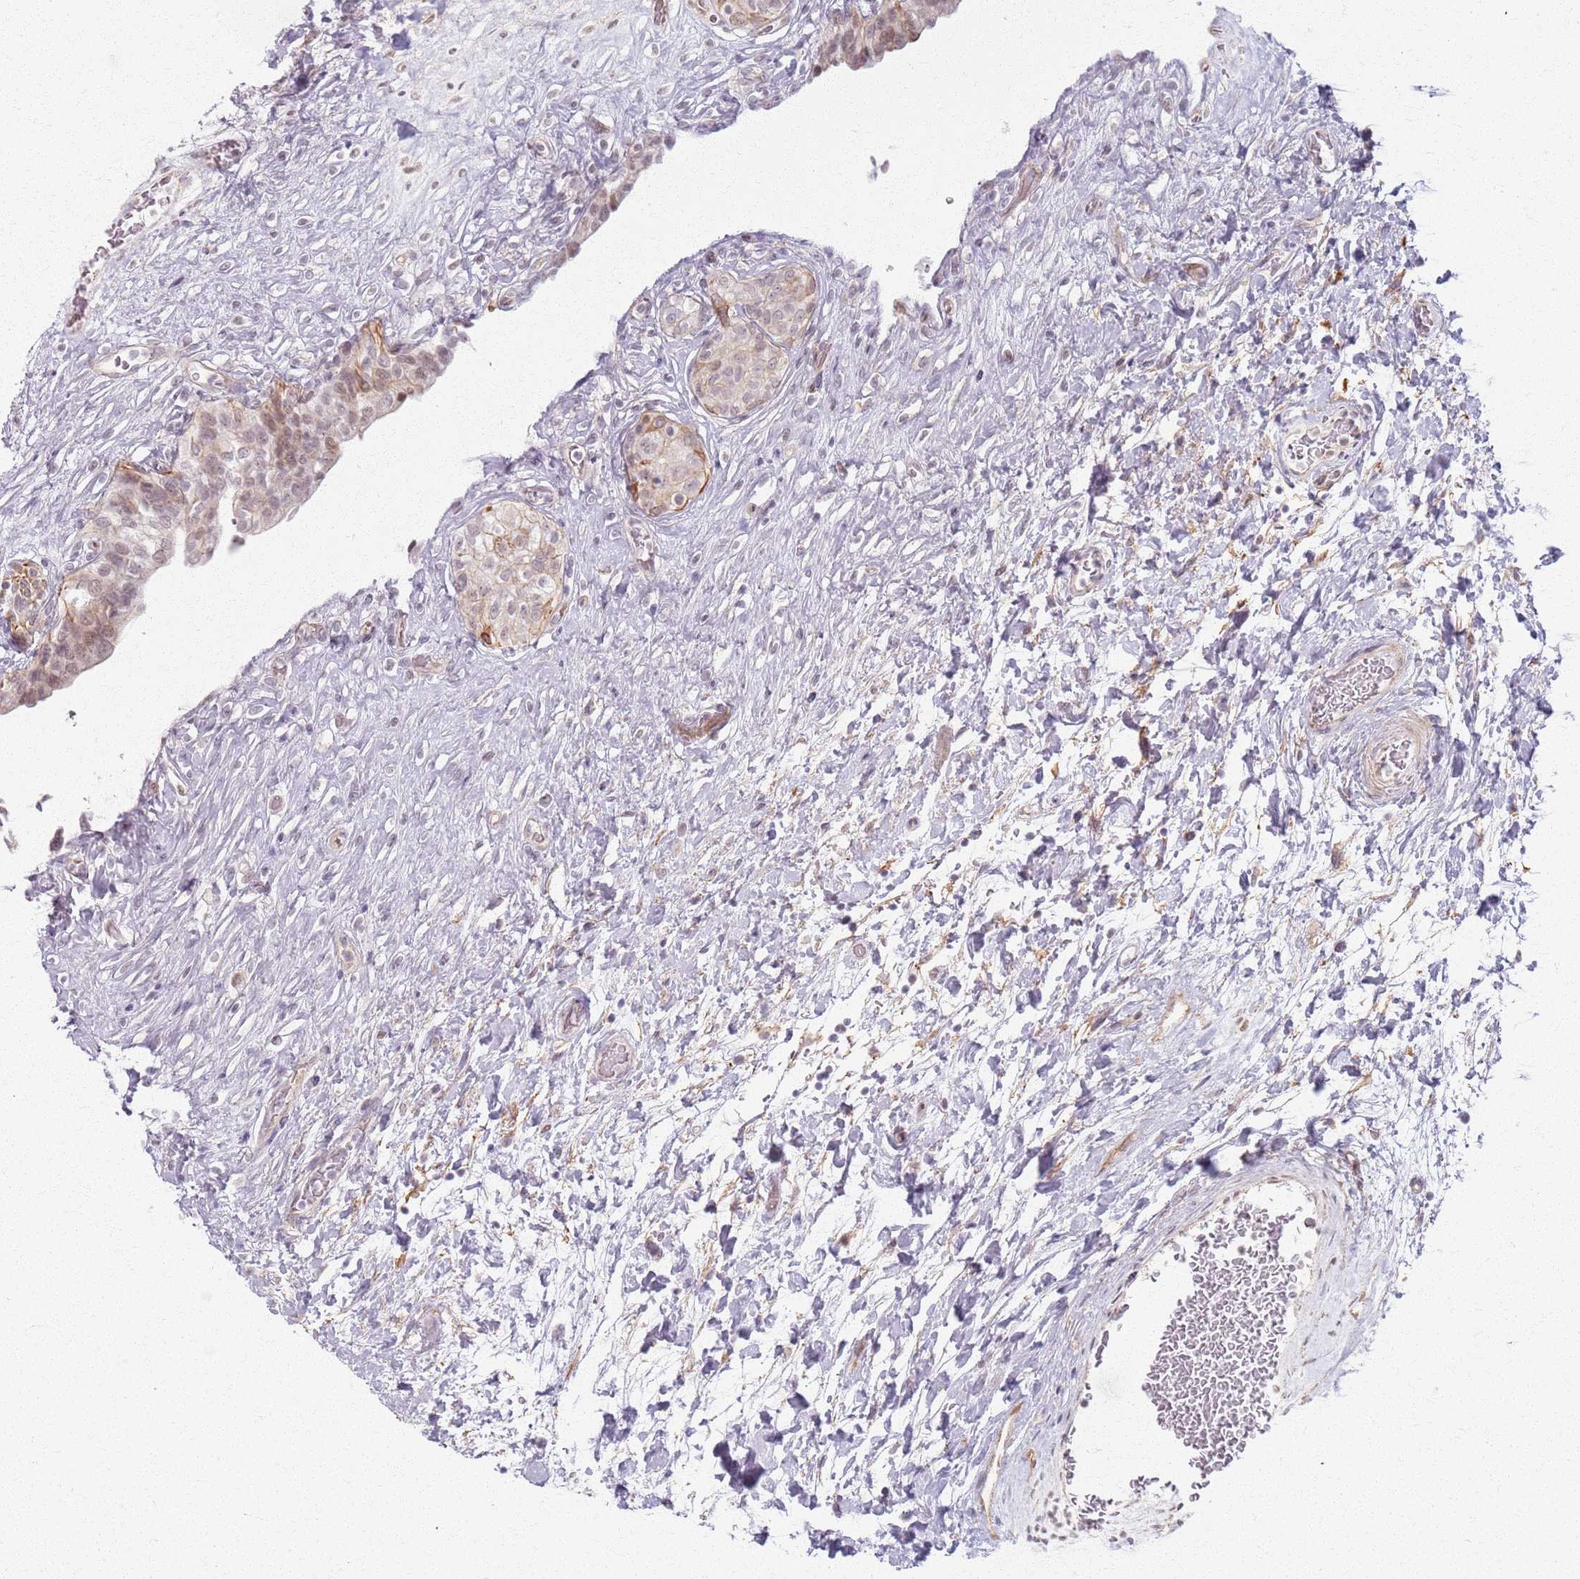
{"staining": {"intensity": "moderate", "quantity": ">75%", "location": "cytoplasmic/membranous,nuclear"}, "tissue": "urinary bladder", "cell_type": "Urothelial cells", "image_type": "normal", "snomed": [{"axis": "morphology", "description": "Normal tissue, NOS"}, {"axis": "topography", "description": "Urinary bladder"}], "caption": "Immunohistochemical staining of benign human urinary bladder displays moderate cytoplasmic/membranous,nuclear protein staining in about >75% of urothelial cells. The protein is stained brown, and the nuclei are stained in blue (DAB IHC with brightfield microscopy, high magnification).", "gene": "KCNA5", "patient": {"sex": "male", "age": 74}}